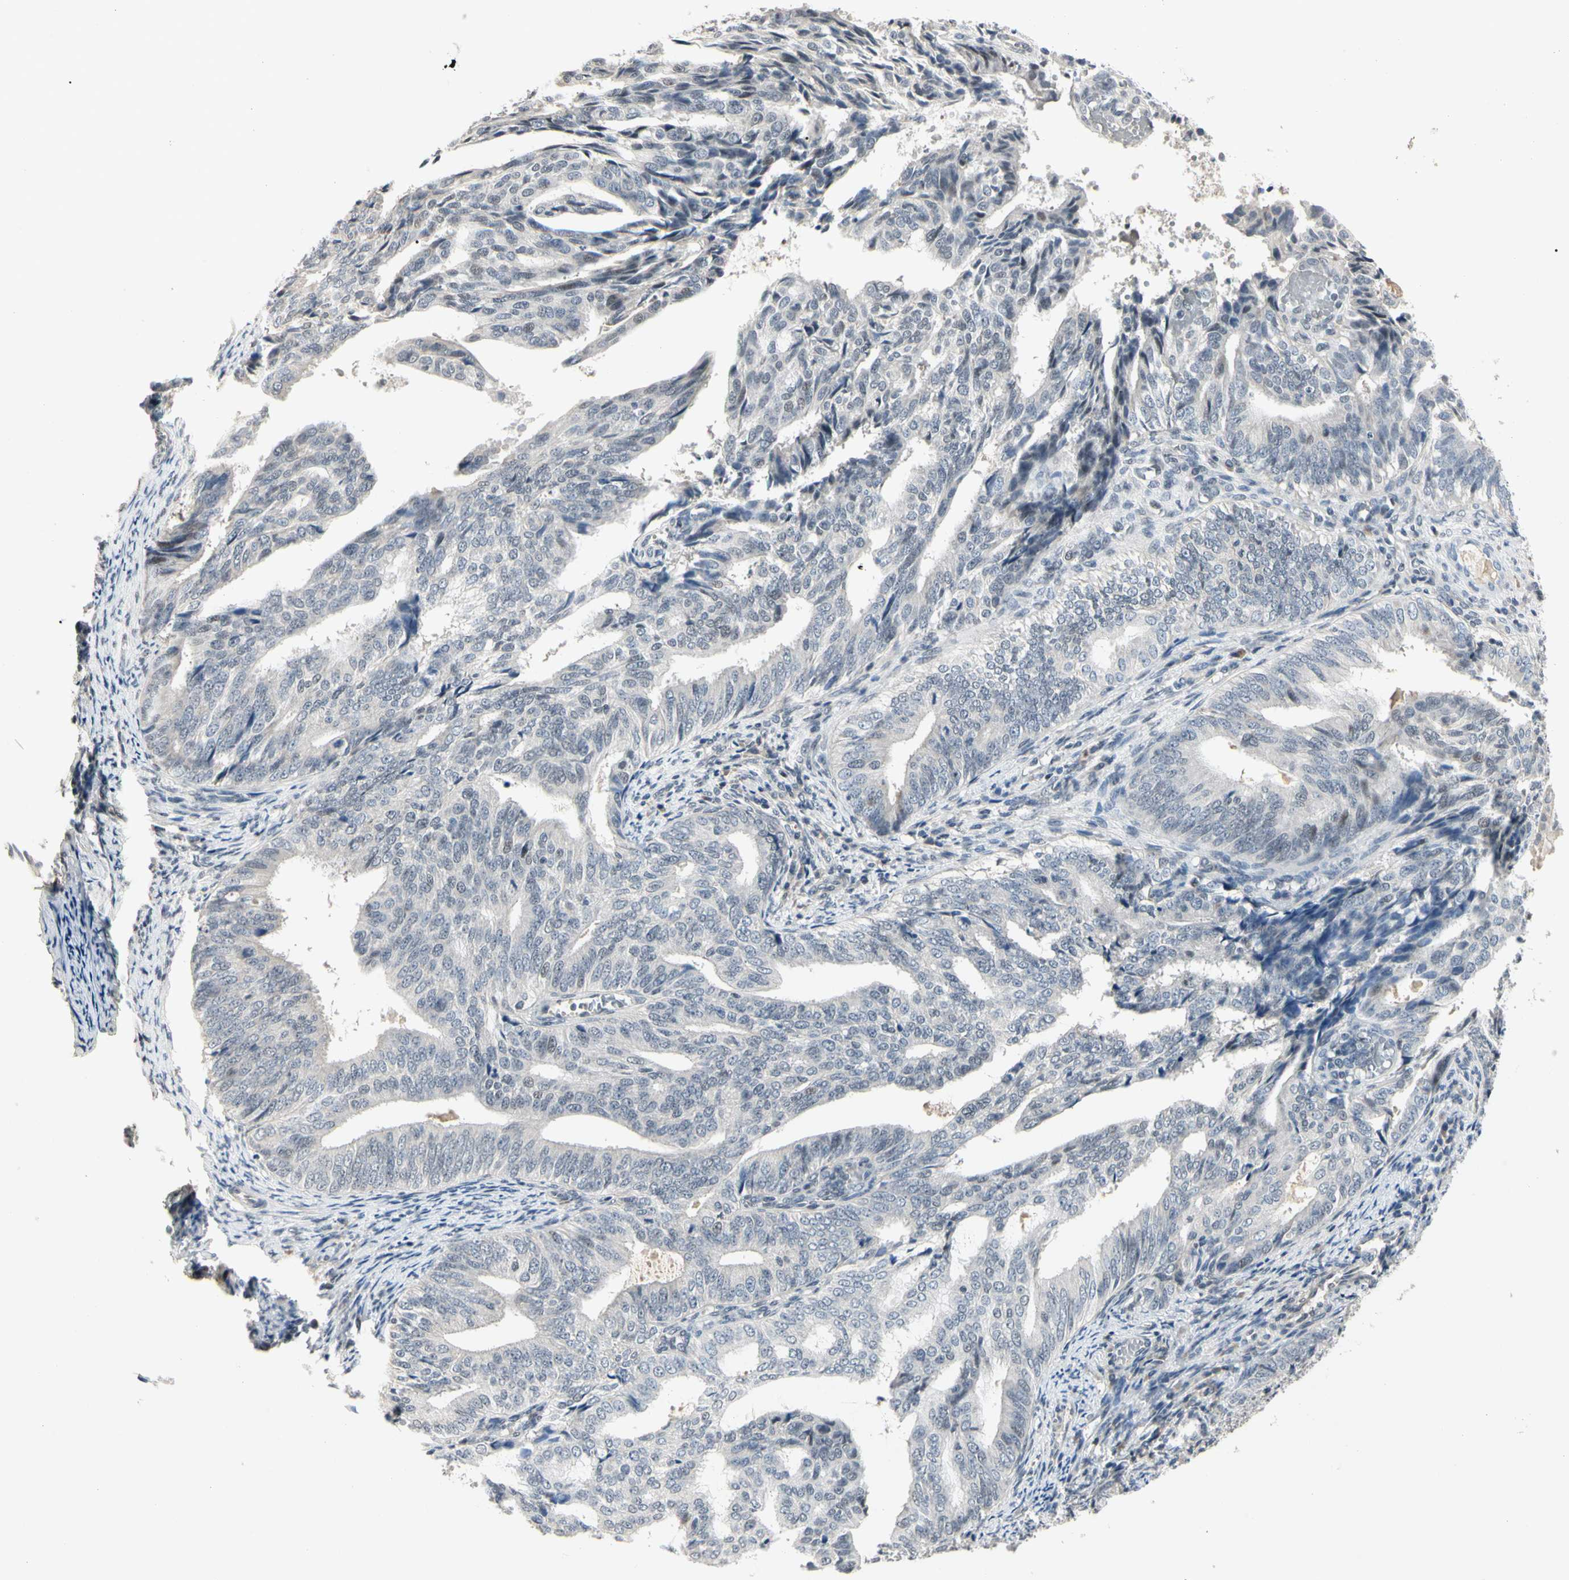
{"staining": {"intensity": "negative", "quantity": "none", "location": "none"}, "tissue": "endometrial cancer", "cell_type": "Tumor cells", "image_type": "cancer", "snomed": [{"axis": "morphology", "description": "Adenocarcinoma, NOS"}, {"axis": "topography", "description": "Endometrium"}], "caption": "IHC histopathology image of neoplastic tissue: human endometrial cancer (adenocarcinoma) stained with DAB (3,3'-diaminobenzidine) shows no significant protein positivity in tumor cells. (Brightfield microscopy of DAB immunohistochemistry (IHC) at high magnification).", "gene": "GREM1", "patient": {"sex": "female", "age": 58}}